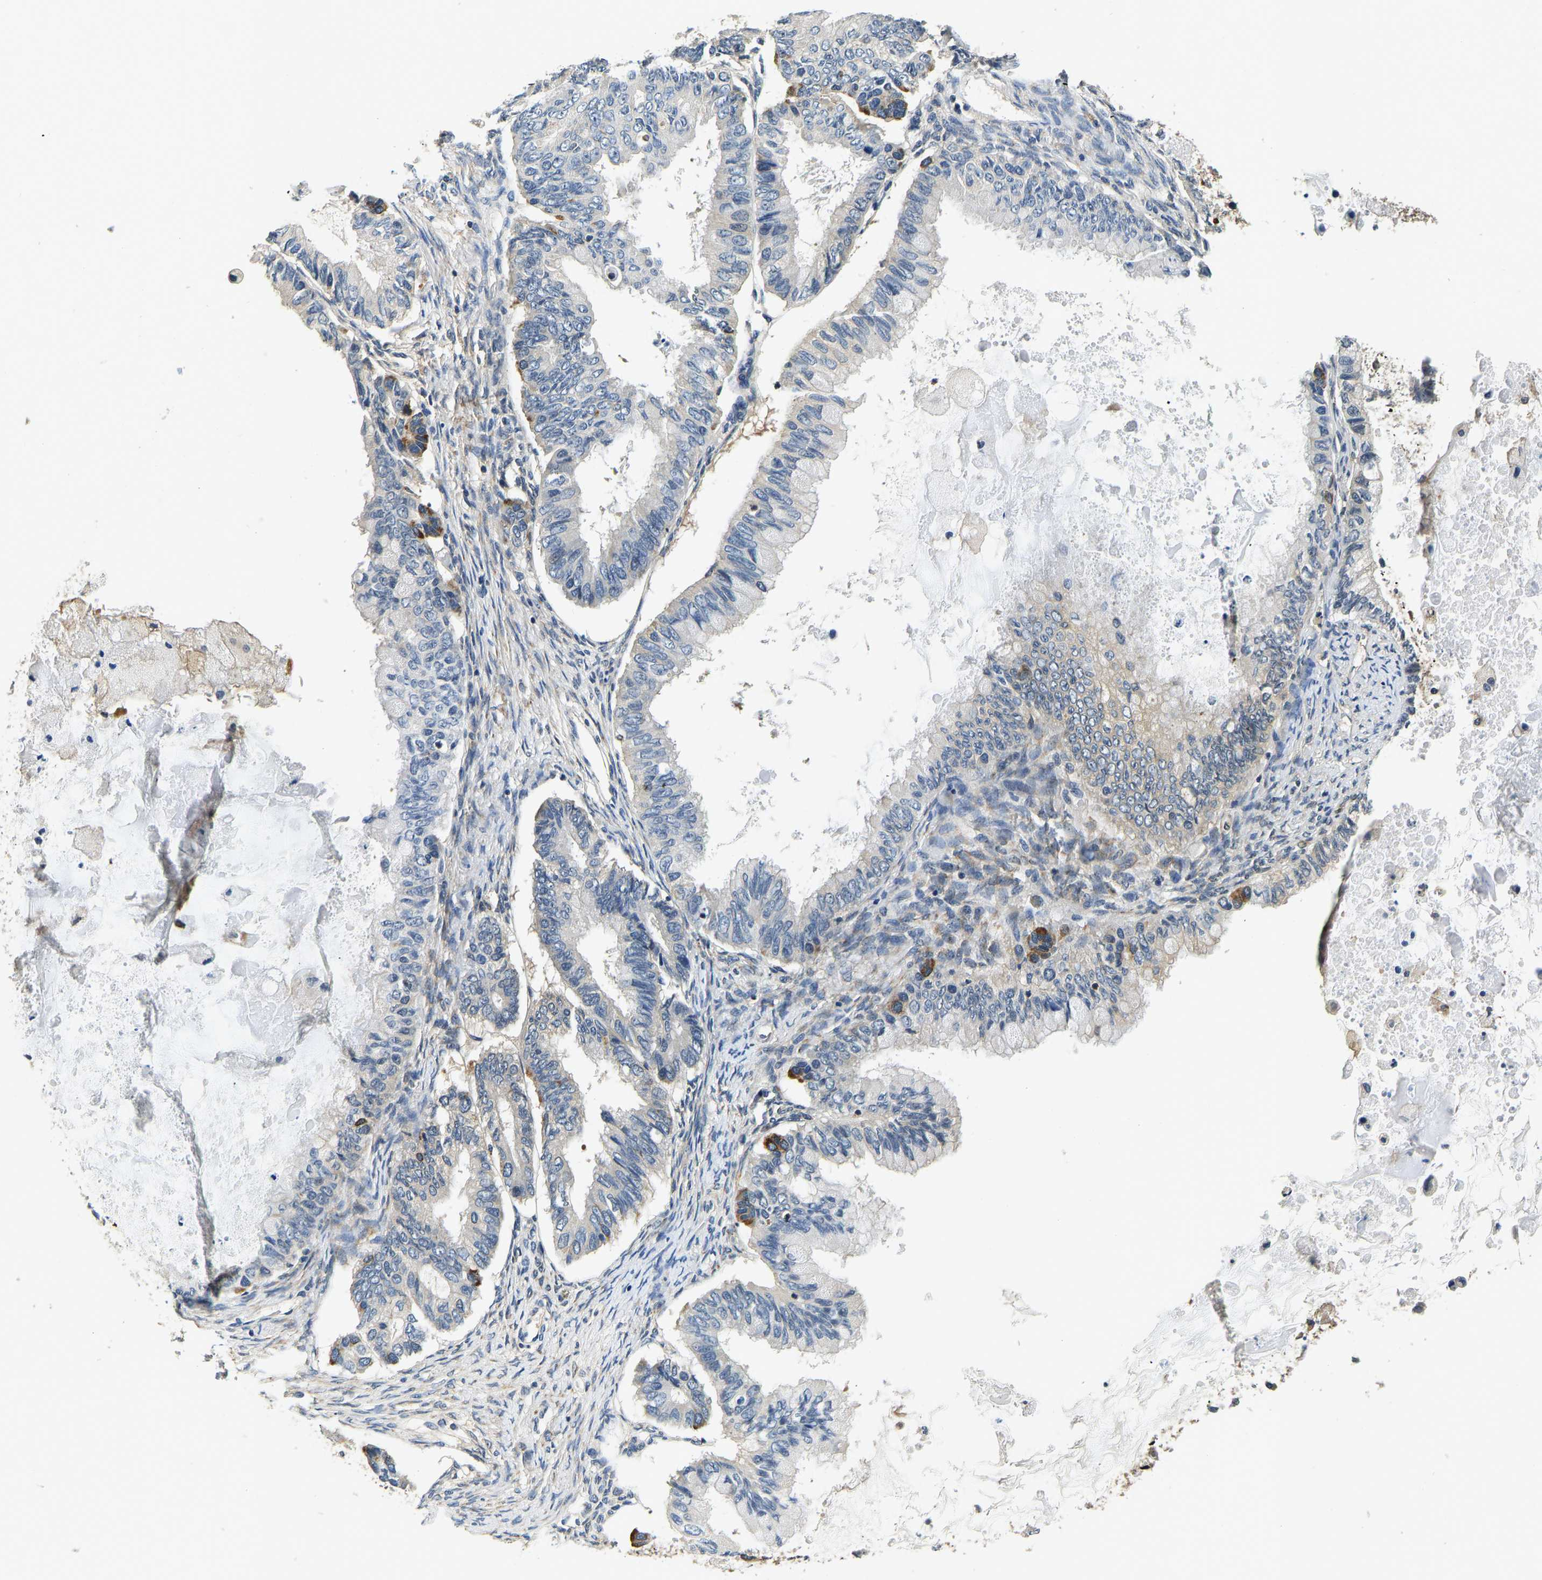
{"staining": {"intensity": "moderate", "quantity": "<25%", "location": "cytoplasmic/membranous"}, "tissue": "ovarian cancer", "cell_type": "Tumor cells", "image_type": "cancer", "snomed": [{"axis": "morphology", "description": "Cystadenocarcinoma, mucinous, NOS"}, {"axis": "topography", "description": "Ovary"}], "caption": "Protein staining exhibits moderate cytoplasmic/membranous positivity in about <25% of tumor cells in ovarian mucinous cystadenocarcinoma.", "gene": "RESF1", "patient": {"sex": "female", "age": 80}}